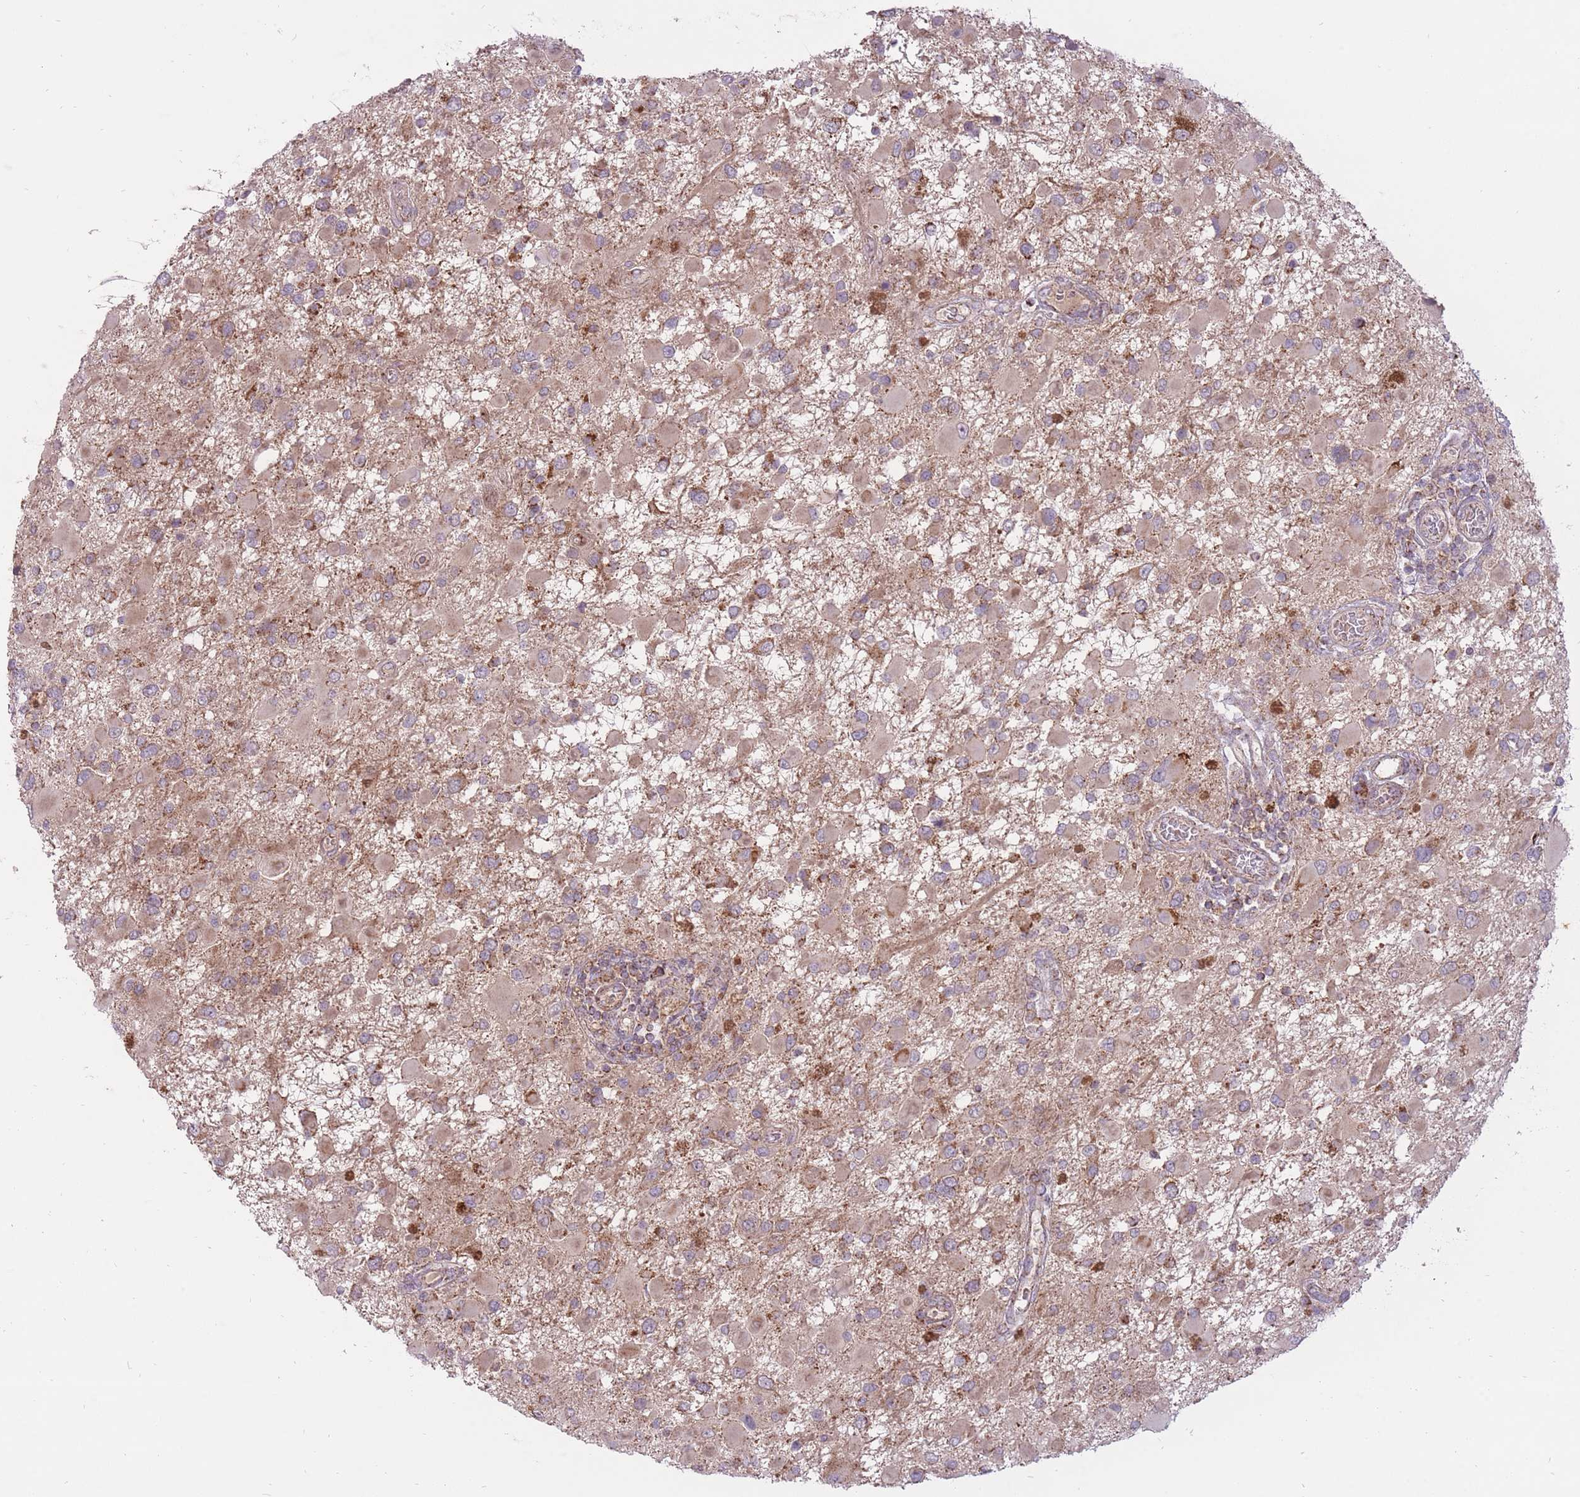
{"staining": {"intensity": "weak", "quantity": "25%-75%", "location": "cytoplasmic/membranous"}, "tissue": "glioma", "cell_type": "Tumor cells", "image_type": "cancer", "snomed": [{"axis": "morphology", "description": "Glioma, malignant, High grade"}, {"axis": "topography", "description": "Brain"}], "caption": "Brown immunohistochemical staining in glioma reveals weak cytoplasmic/membranous staining in approximately 25%-75% of tumor cells.", "gene": "LIN7C", "patient": {"sex": "male", "age": 53}}